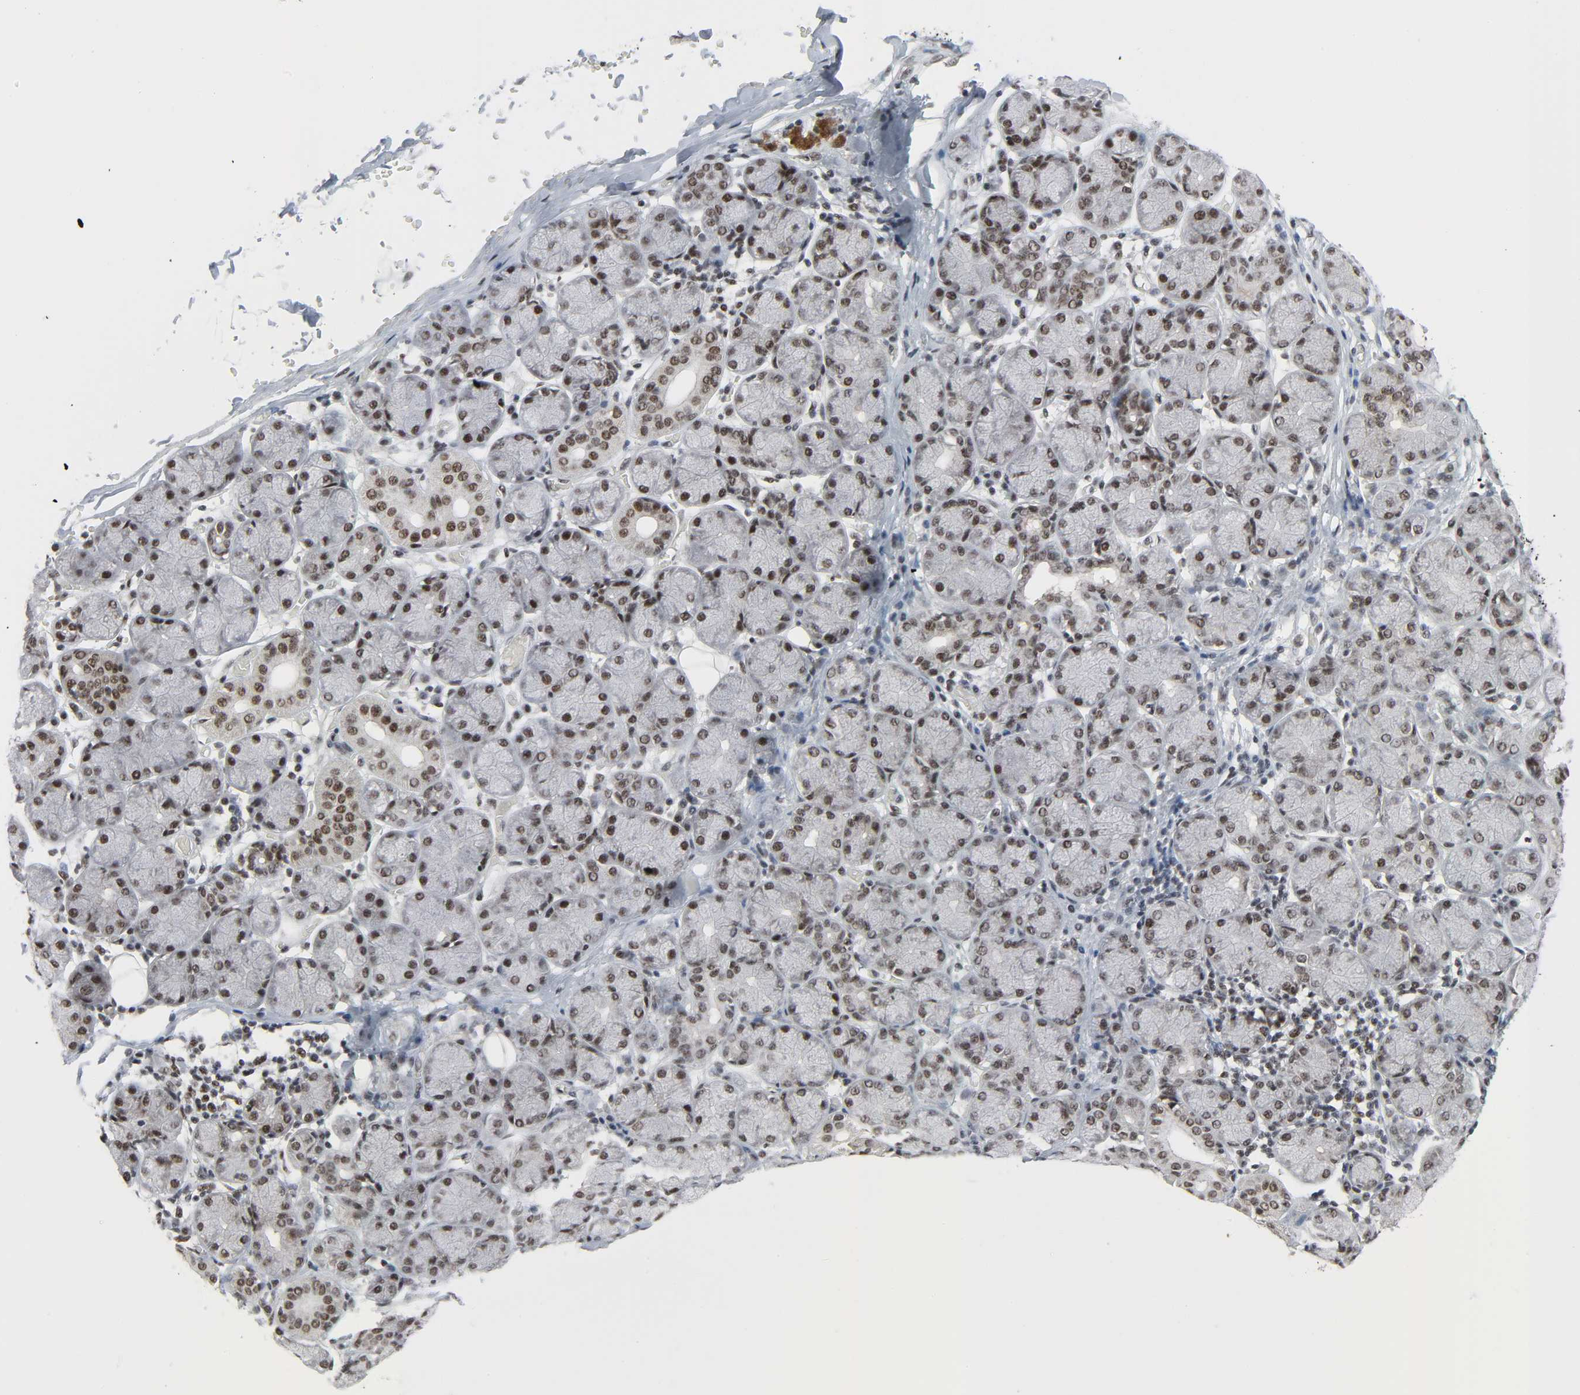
{"staining": {"intensity": "moderate", "quantity": ">75%", "location": "nuclear"}, "tissue": "salivary gland", "cell_type": "Glandular cells", "image_type": "normal", "snomed": [{"axis": "morphology", "description": "Normal tissue, NOS"}, {"axis": "topography", "description": "Salivary gland"}], "caption": "IHC (DAB (3,3'-diaminobenzidine)) staining of unremarkable human salivary gland shows moderate nuclear protein positivity in about >75% of glandular cells.", "gene": "CDK7", "patient": {"sex": "female", "age": 24}}